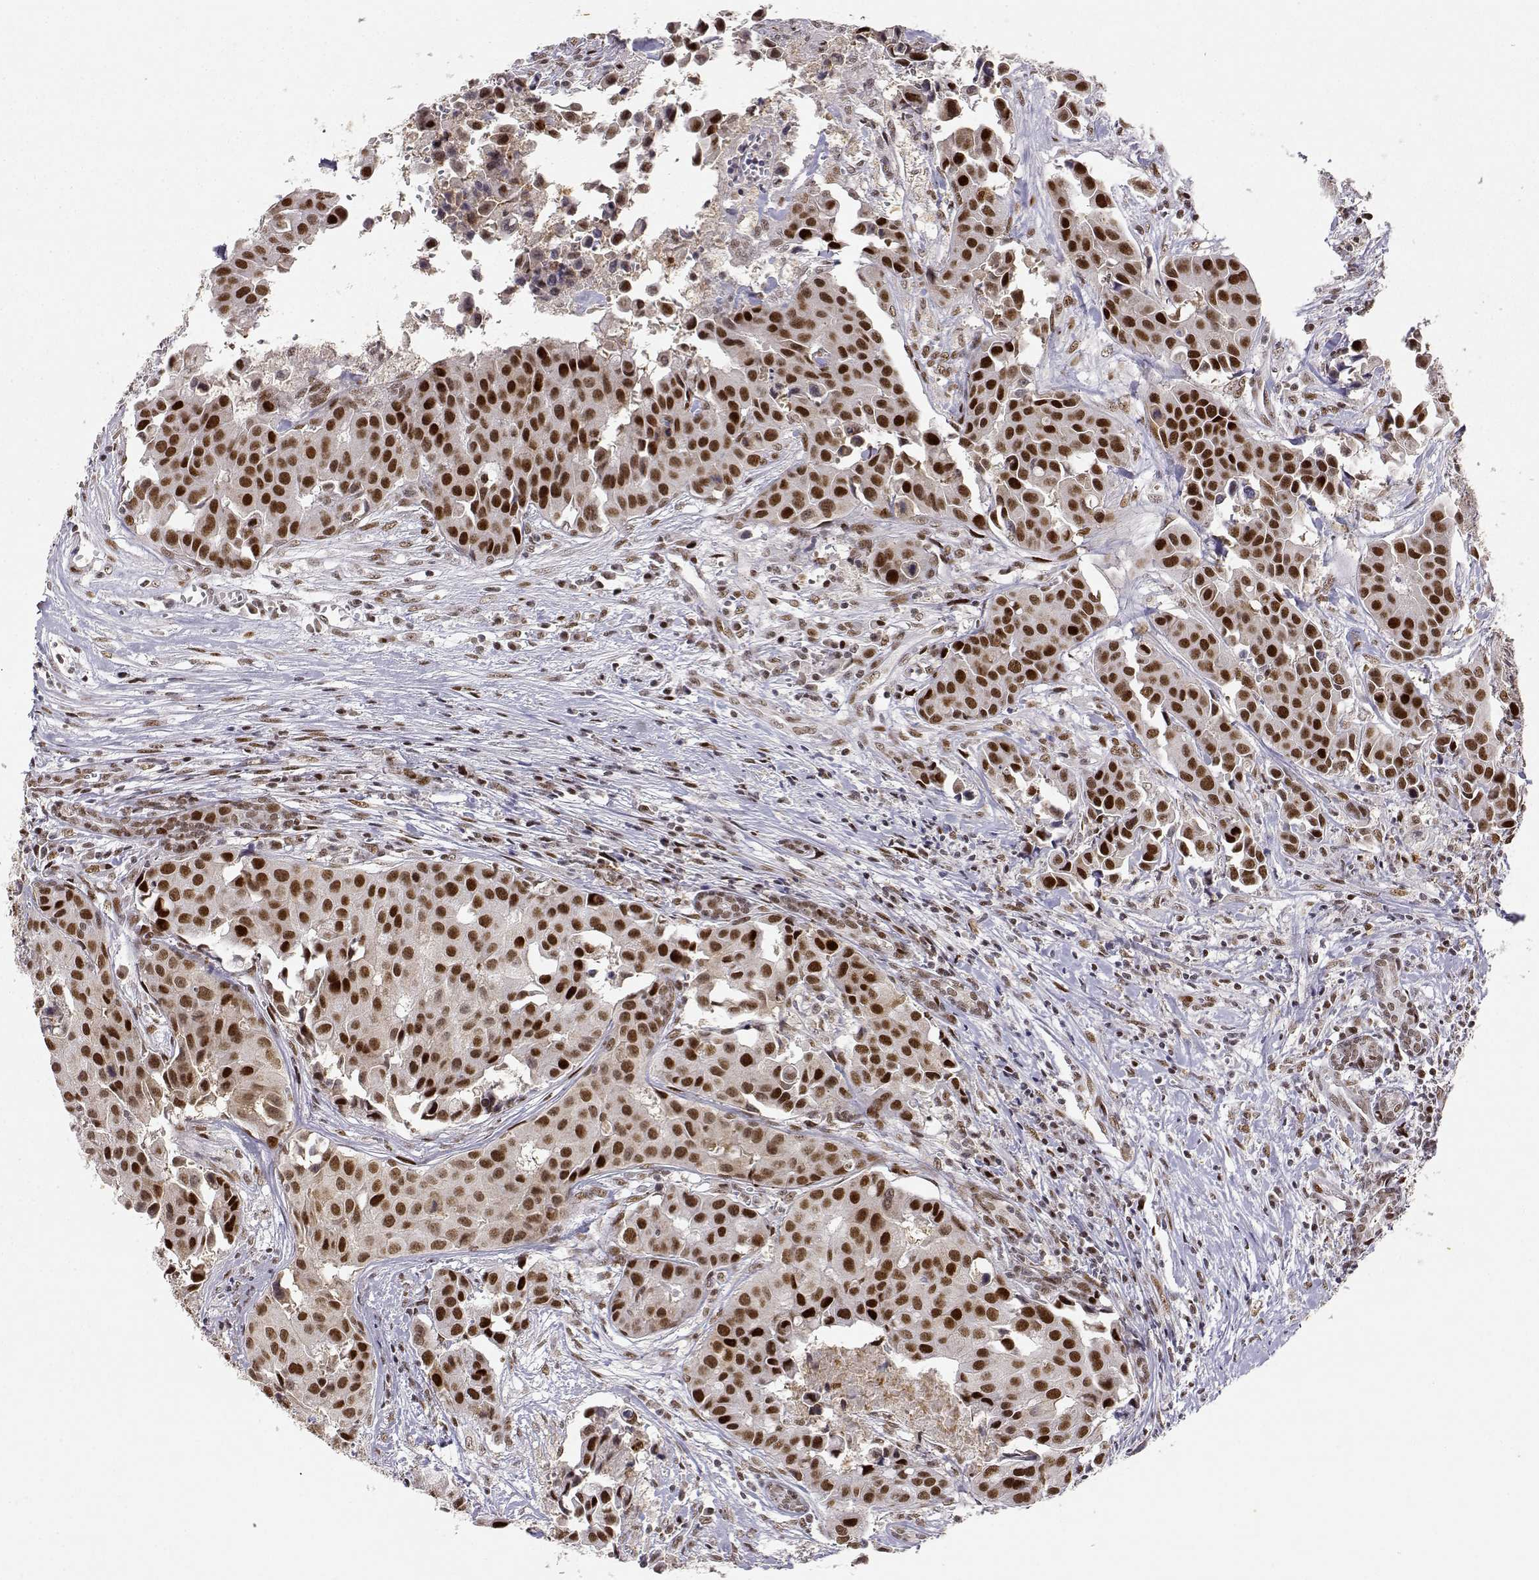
{"staining": {"intensity": "strong", "quantity": ">75%", "location": "nuclear"}, "tissue": "head and neck cancer", "cell_type": "Tumor cells", "image_type": "cancer", "snomed": [{"axis": "morphology", "description": "Adenocarcinoma, NOS"}, {"axis": "topography", "description": "Head-Neck"}], "caption": "This histopathology image displays immunohistochemistry staining of head and neck cancer, with high strong nuclear positivity in about >75% of tumor cells.", "gene": "RSF1", "patient": {"sex": "male", "age": 76}}